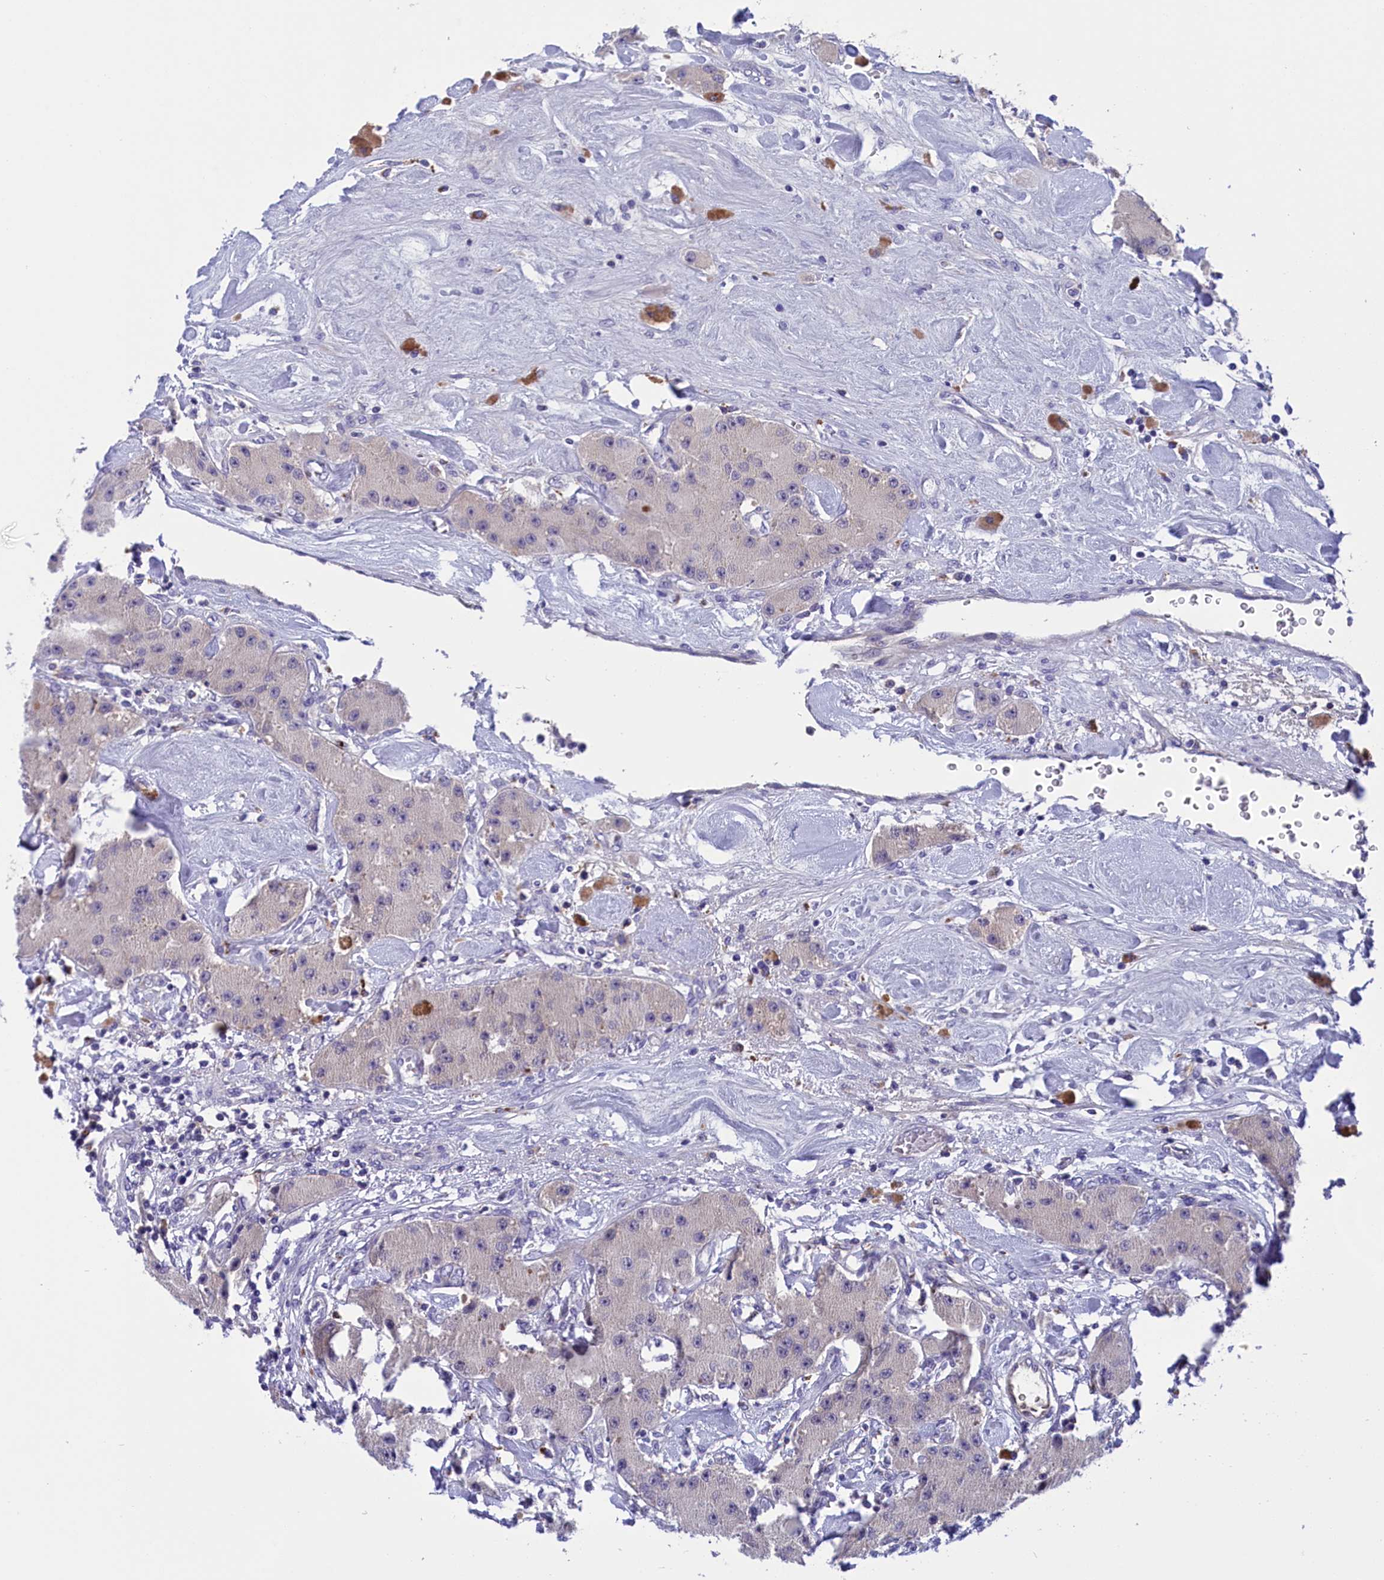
{"staining": {"intensity": "negative", "quantity": "none", "location": "none"}, "tissue": "carcinoid", "cell_type": "Tumor cells", "image_type": "cancer", "snomed": [{"axis": "morphology", "description": "Carcinoid, malignant, NOS"}, {"axis": "topography", "description": "Pancreas"}], "caption": "DAB immunohistochemical staining of malignant carcinoid exhibits no significant staining in tumor cells.", "gene": "STYX", "patient": {"sex": "male", "age": 41}}